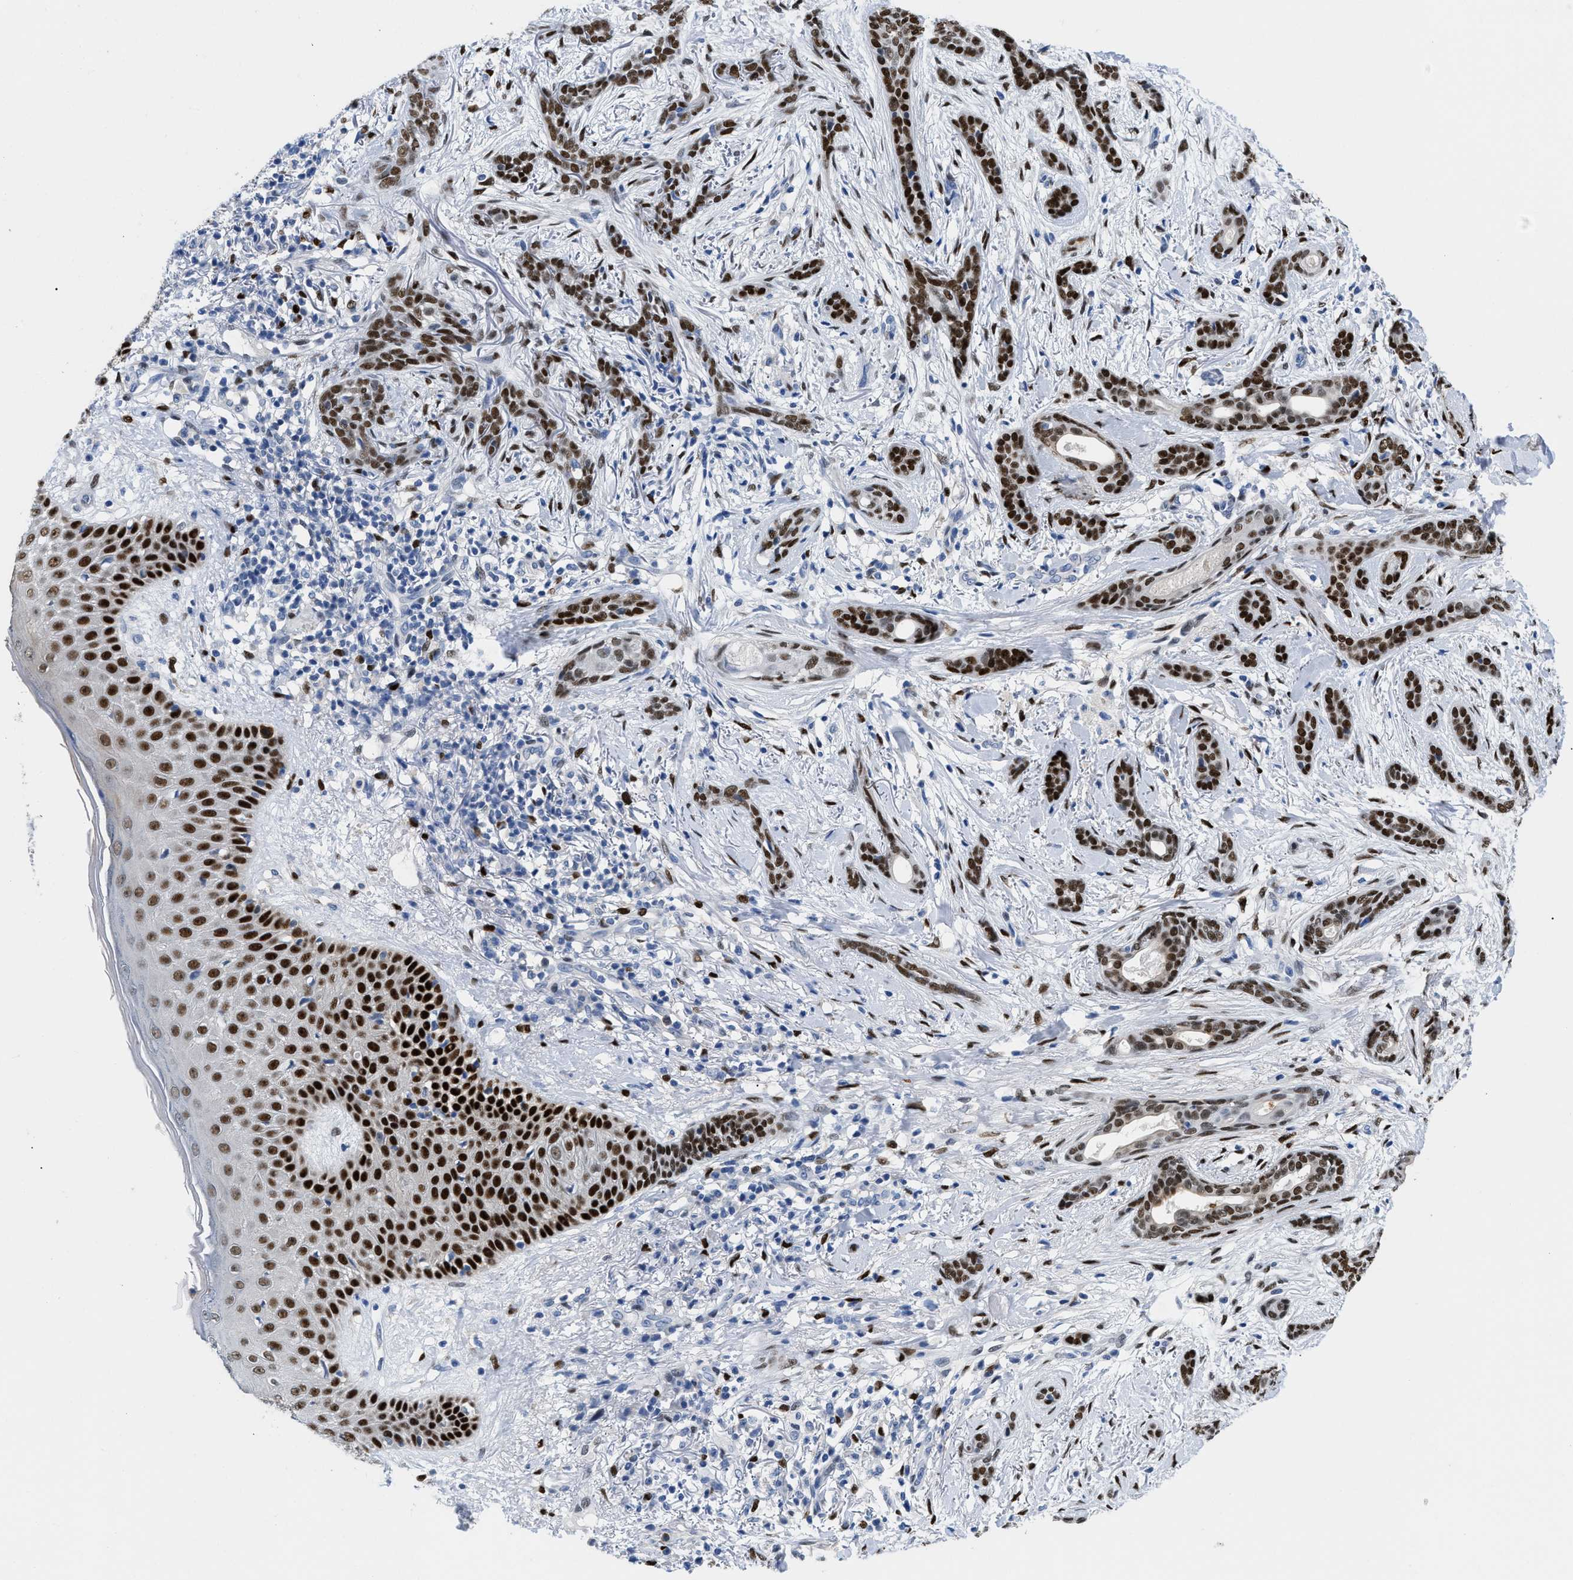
{"staining": {"intensity": "strong", "quantity": ">75%", "location": "nuclear"}, "tissue": "skin cancer", "cell_type": "Tumor cells", "image_type": "cancer", "snomed": [{"axis": "morphology", "description": "Basal cell carcinoma"}, {"axis": "morphology", "description": "Adnexal tumor, benign"}, {"axis": "topography", "description": "Skin"}], "caption": "Benign adnexal tumor (skin) stained with a protein marker displays strong staining in tumor cells.", "gene": "NFIX", "patient": {"sex": "female", "age": 42}}